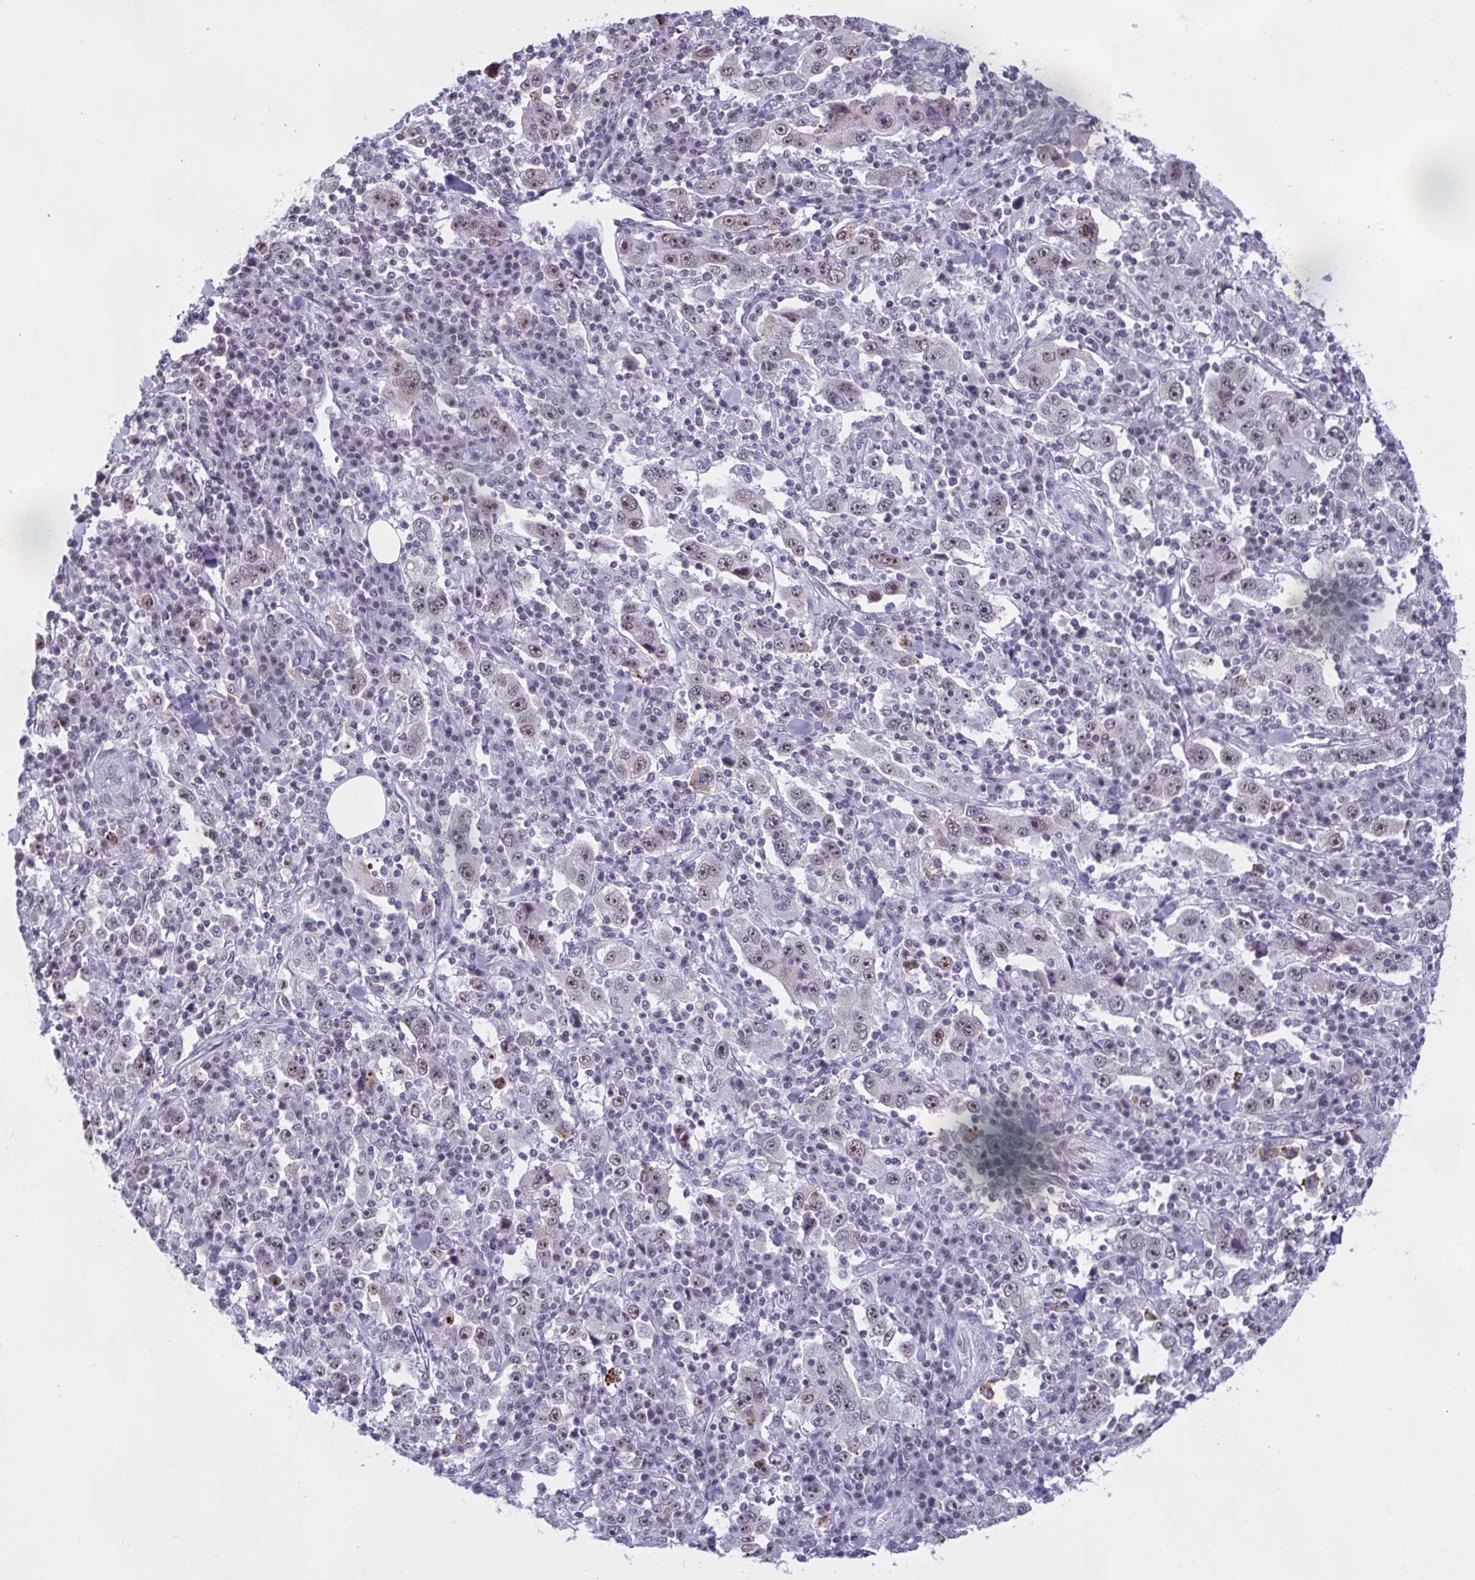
{"staining": {"intensity": "weak", "quantity": ">75%", "location": "nuclear"}, "tissue": "stomach cancer", "cell_type": "Tumor cells", "image_type": "cancer", "snomed": [{"axis": "morphology", "description": "Normal tissue, NOS"}, {"axis": "morphology", "description": "Adenocarcinoma, NOS"}, {"axis": "topography", "description": "Stomach, upper"}, {"axis": "topography", "description": "Stomach"}], "caption": "IHC (DAB) staining of human stomach cancer displays weak nuclear protein staining in approximately >75% of tumor cells.", "gene": "TGM6", "patient": {"sex": "male", "age": 59}}